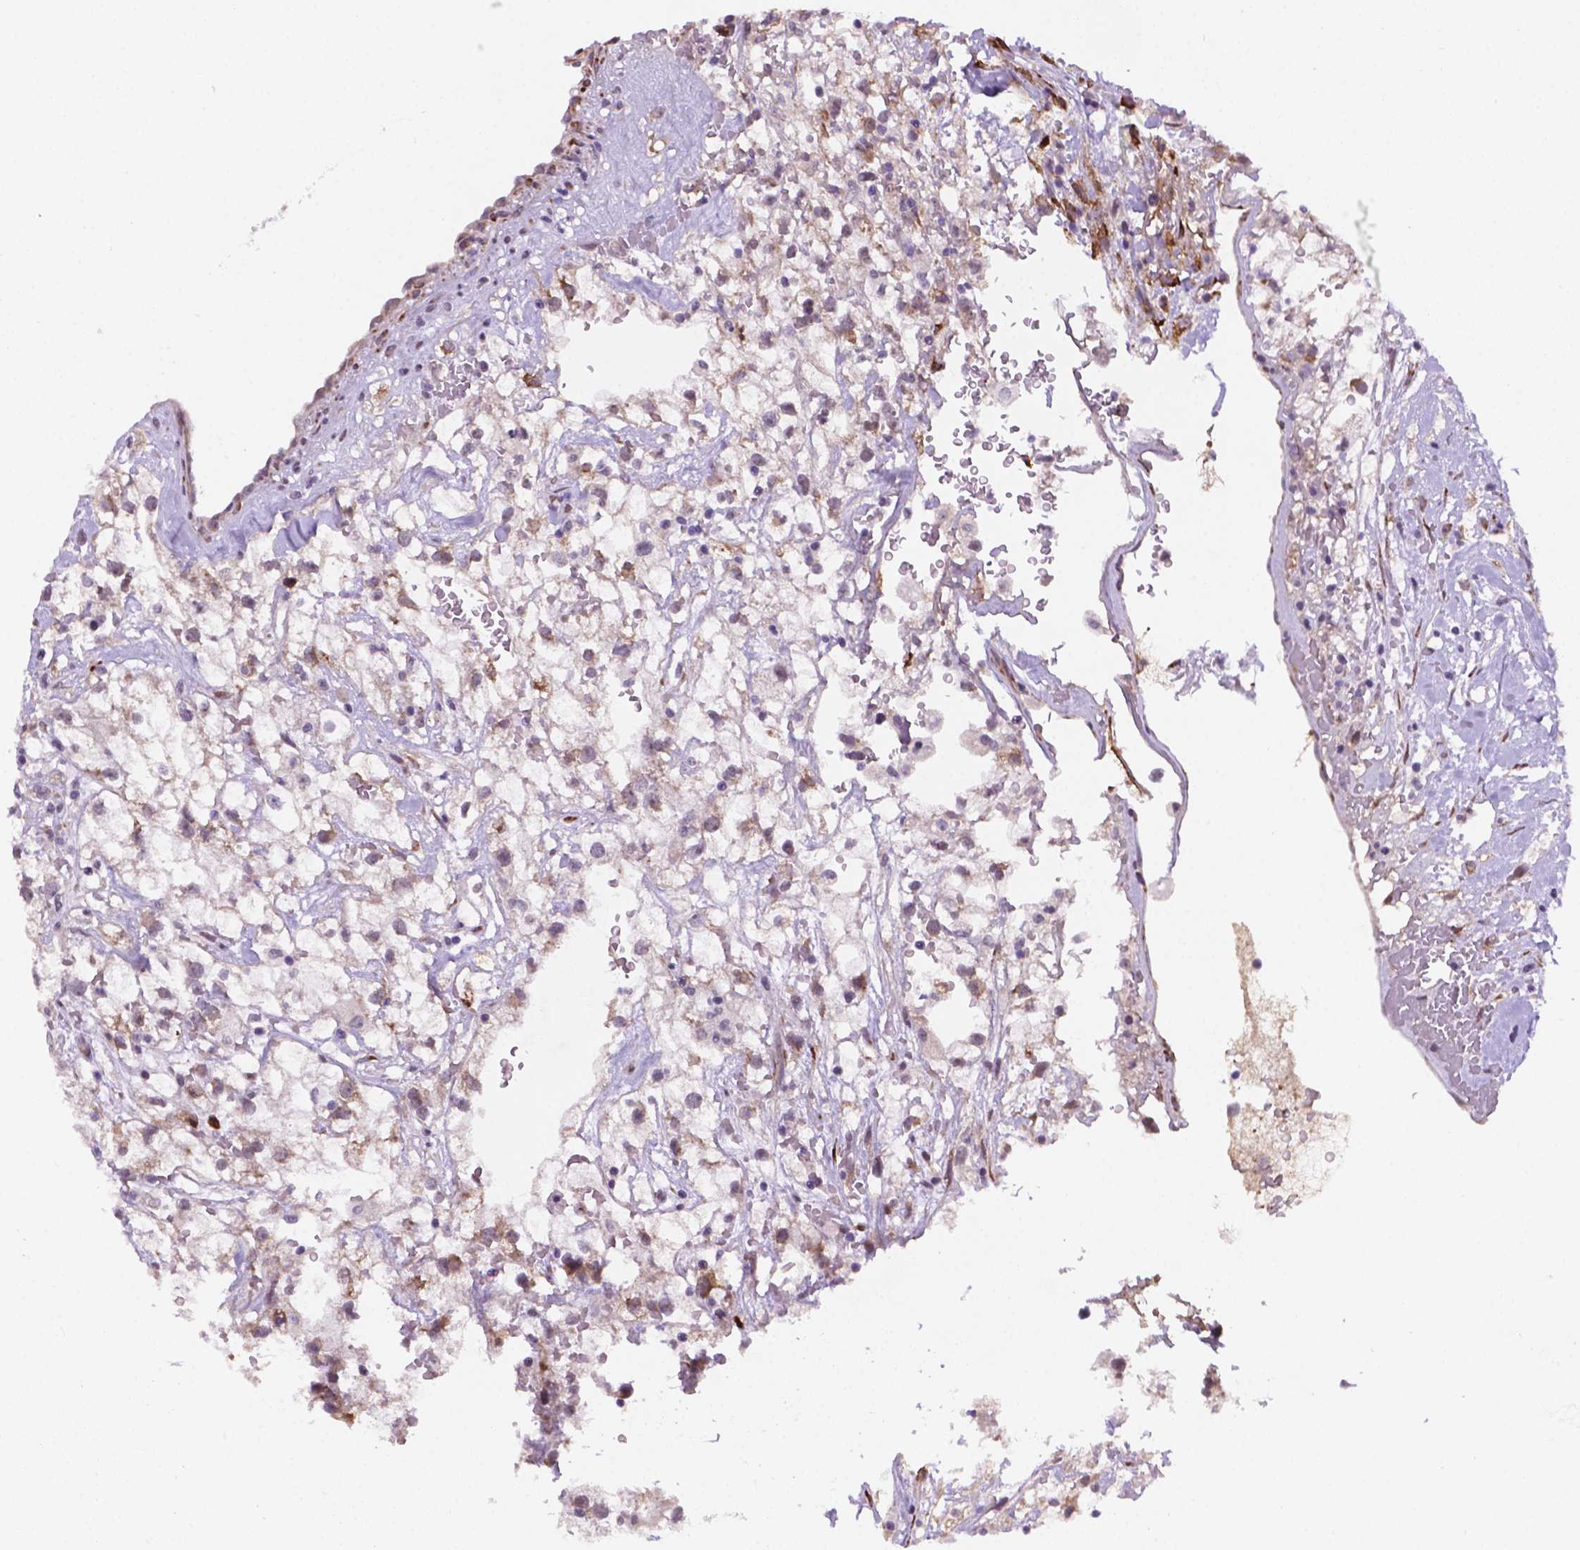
{"staining": {"intensity": "weak", "quantity": "25%-75%", "location": "cytoplasmic/membranous"}, "tissue": "renal cancer", "cell_type": "Tumor cells", "image_type": "cancer", "snomed": [{"axis": "morphology", "description": "Adenocarcinoma, NOS"}, {"axis": "topography", "description": "Kidney"}], "caption": "Human adenocarcinoma (renal) stained for a protein (brown) exhibits weak cytoplasmic/membranous positive staining in about 25%-75% of tumor cells.", "gene": "FNIP1", "patient": {"sex": "male", "age": 59}}